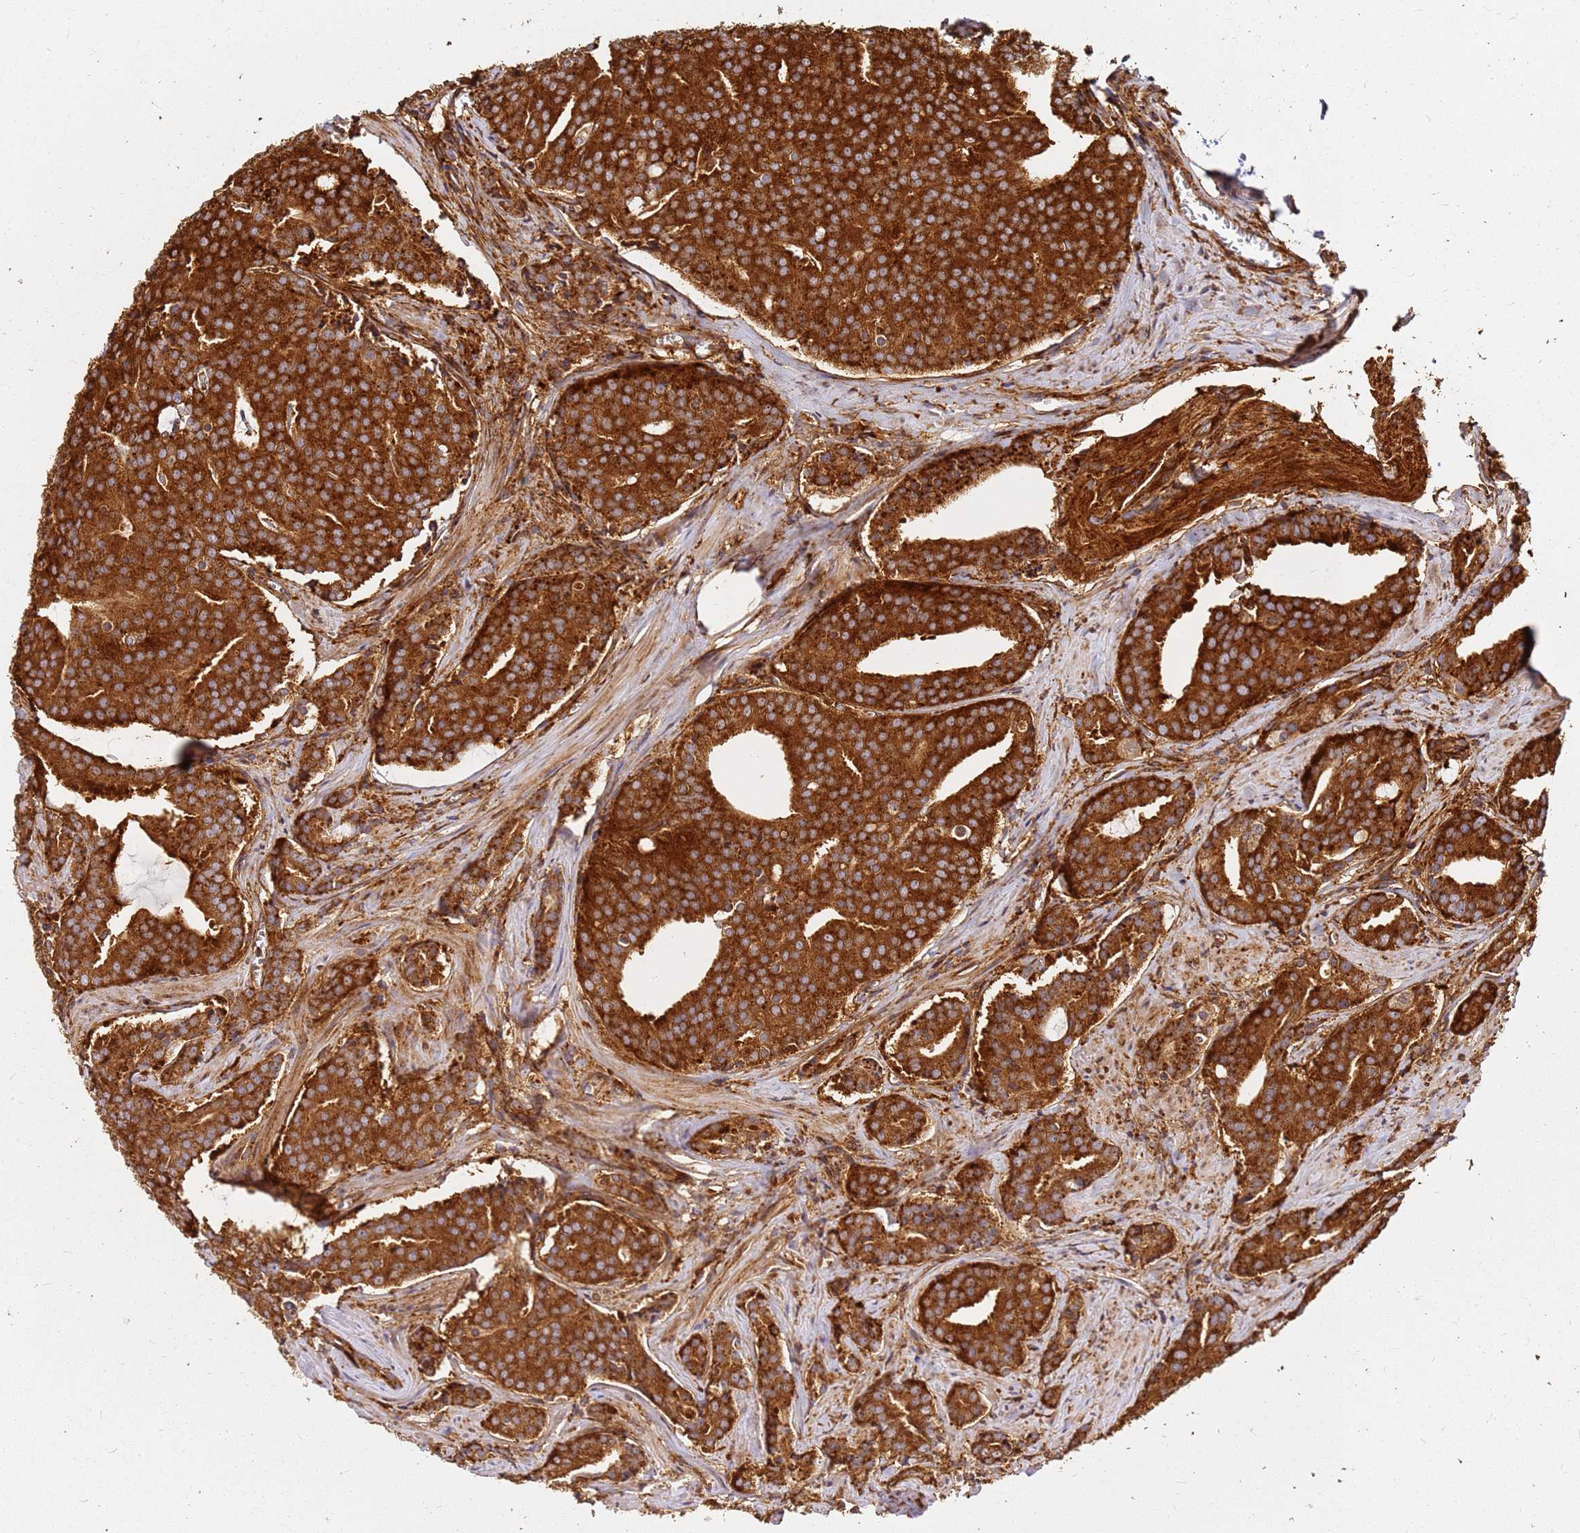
{"staining": {"intensity": "strong", "quantity": ">75%", "location": "cytoplasmic/membranous"}, "tissue": "prostate cancer", "cell_type": "Tumor cells", "image_type": "cancer", "snomed": [{"axis": "morphology", "description": "Adenocarcinoma, High grade"}, {"axis": "topography", "description": "Prostate"}], "caption": "Immunohistochemical staining of prostate cancer (adenocarcinoma (high-grade)) shows high levels of strong cytoplasmic/membranous staining in approximately >75% of tumor cells.", "gene": "DVL3", "patient": {"sex": "male", "age": 55}}